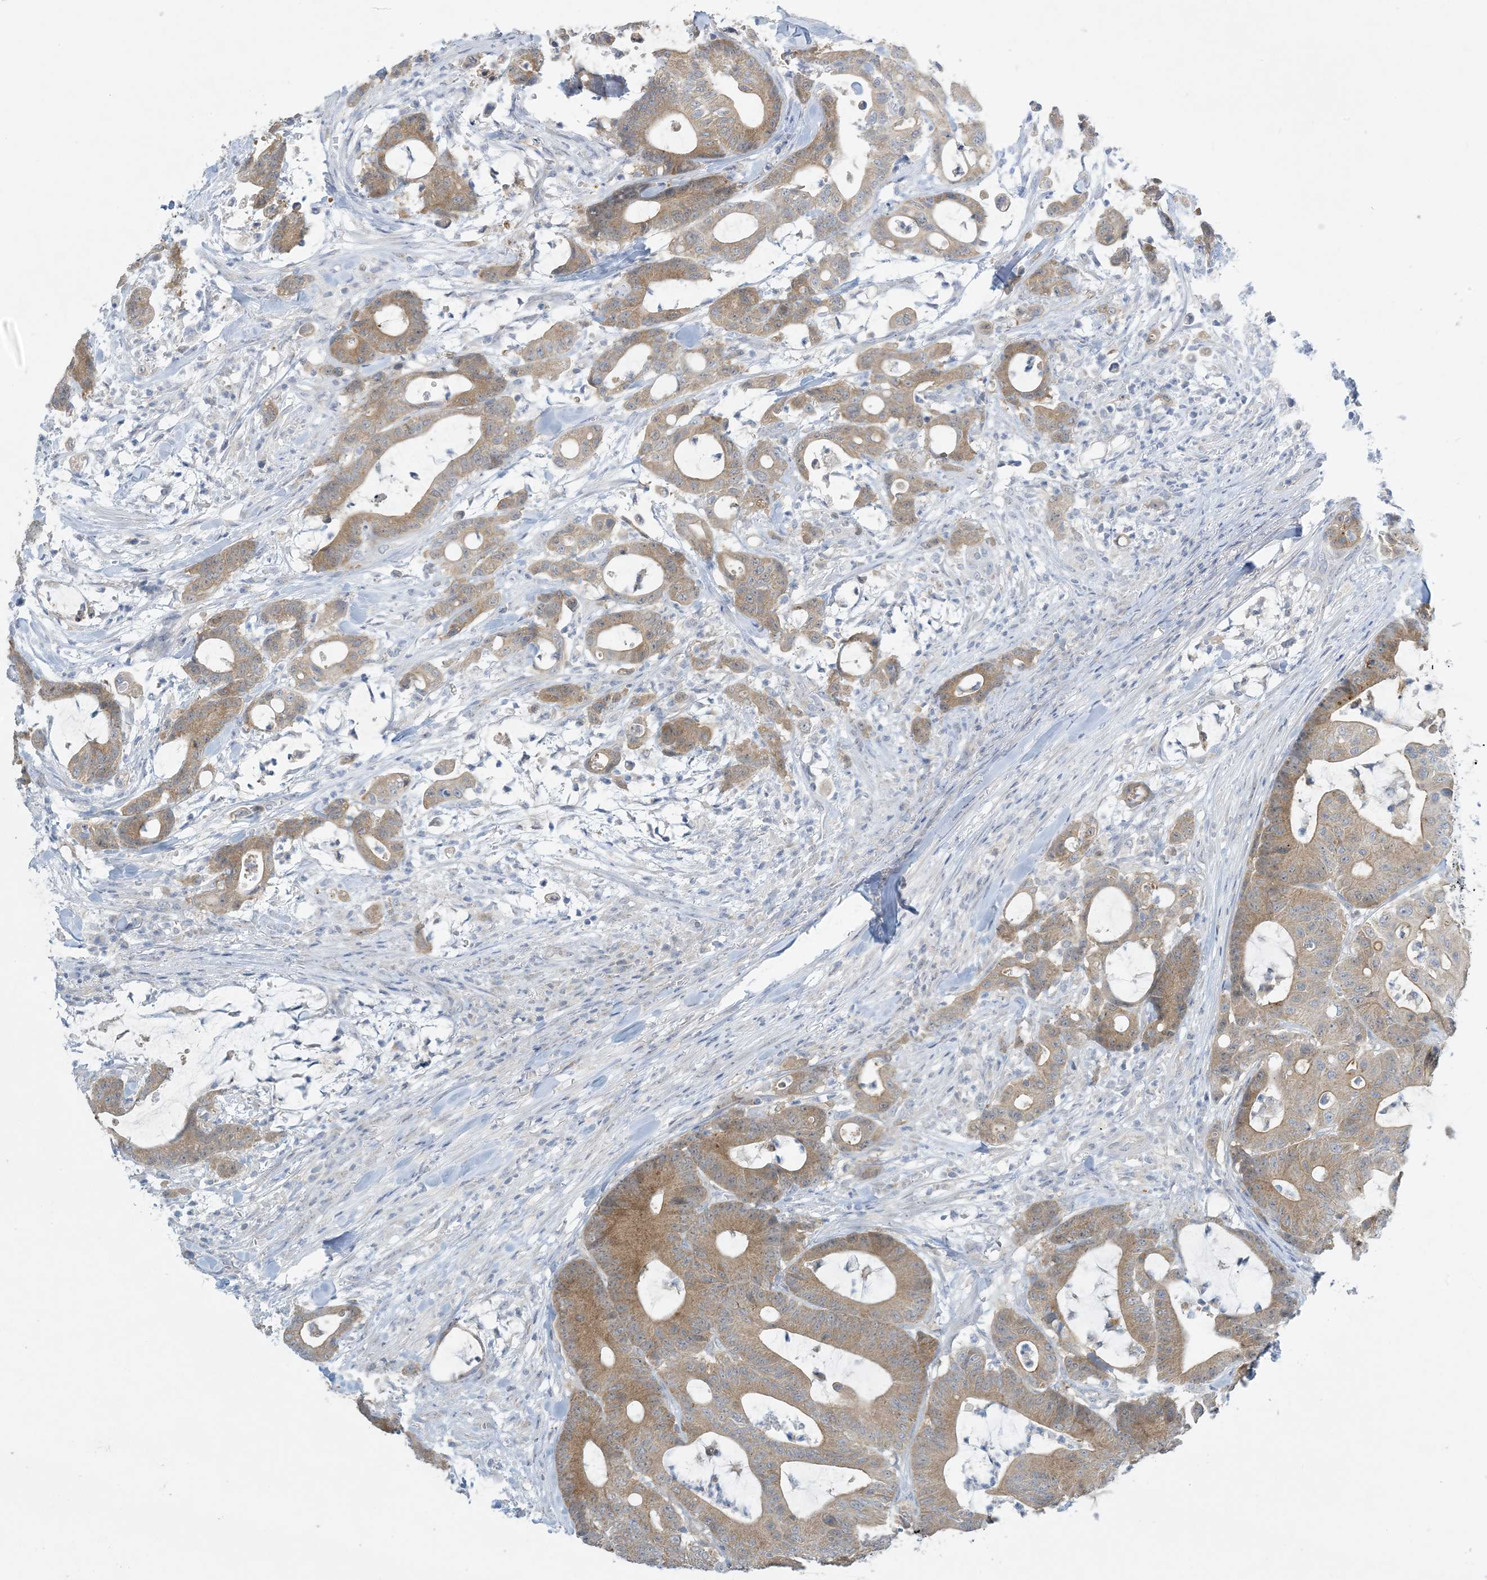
{"staining": {"intensity": "moderate", "quantity": ">75%", "location": "cytoplasmic/membranous"}, "tissue": "colorectal cancer", "cell_type": "Tumor cells", "image_type": "cancer", "snomed": [{"axis": "morphology", "description": "Adenocarcinoma, NOS"}, {"axis": "topography", "description": "Colon"}], "caption": "IHC (DAB (3,3'-diaminobenzidine)) staining of human colorectal cancer (adenocarcinoma) shows moderate cytoplasmic/membranous protein expression in approximately >75% of tumor cells.", "gene": "MRPS18A", "patient": {"sex": "female", "age": 84}}